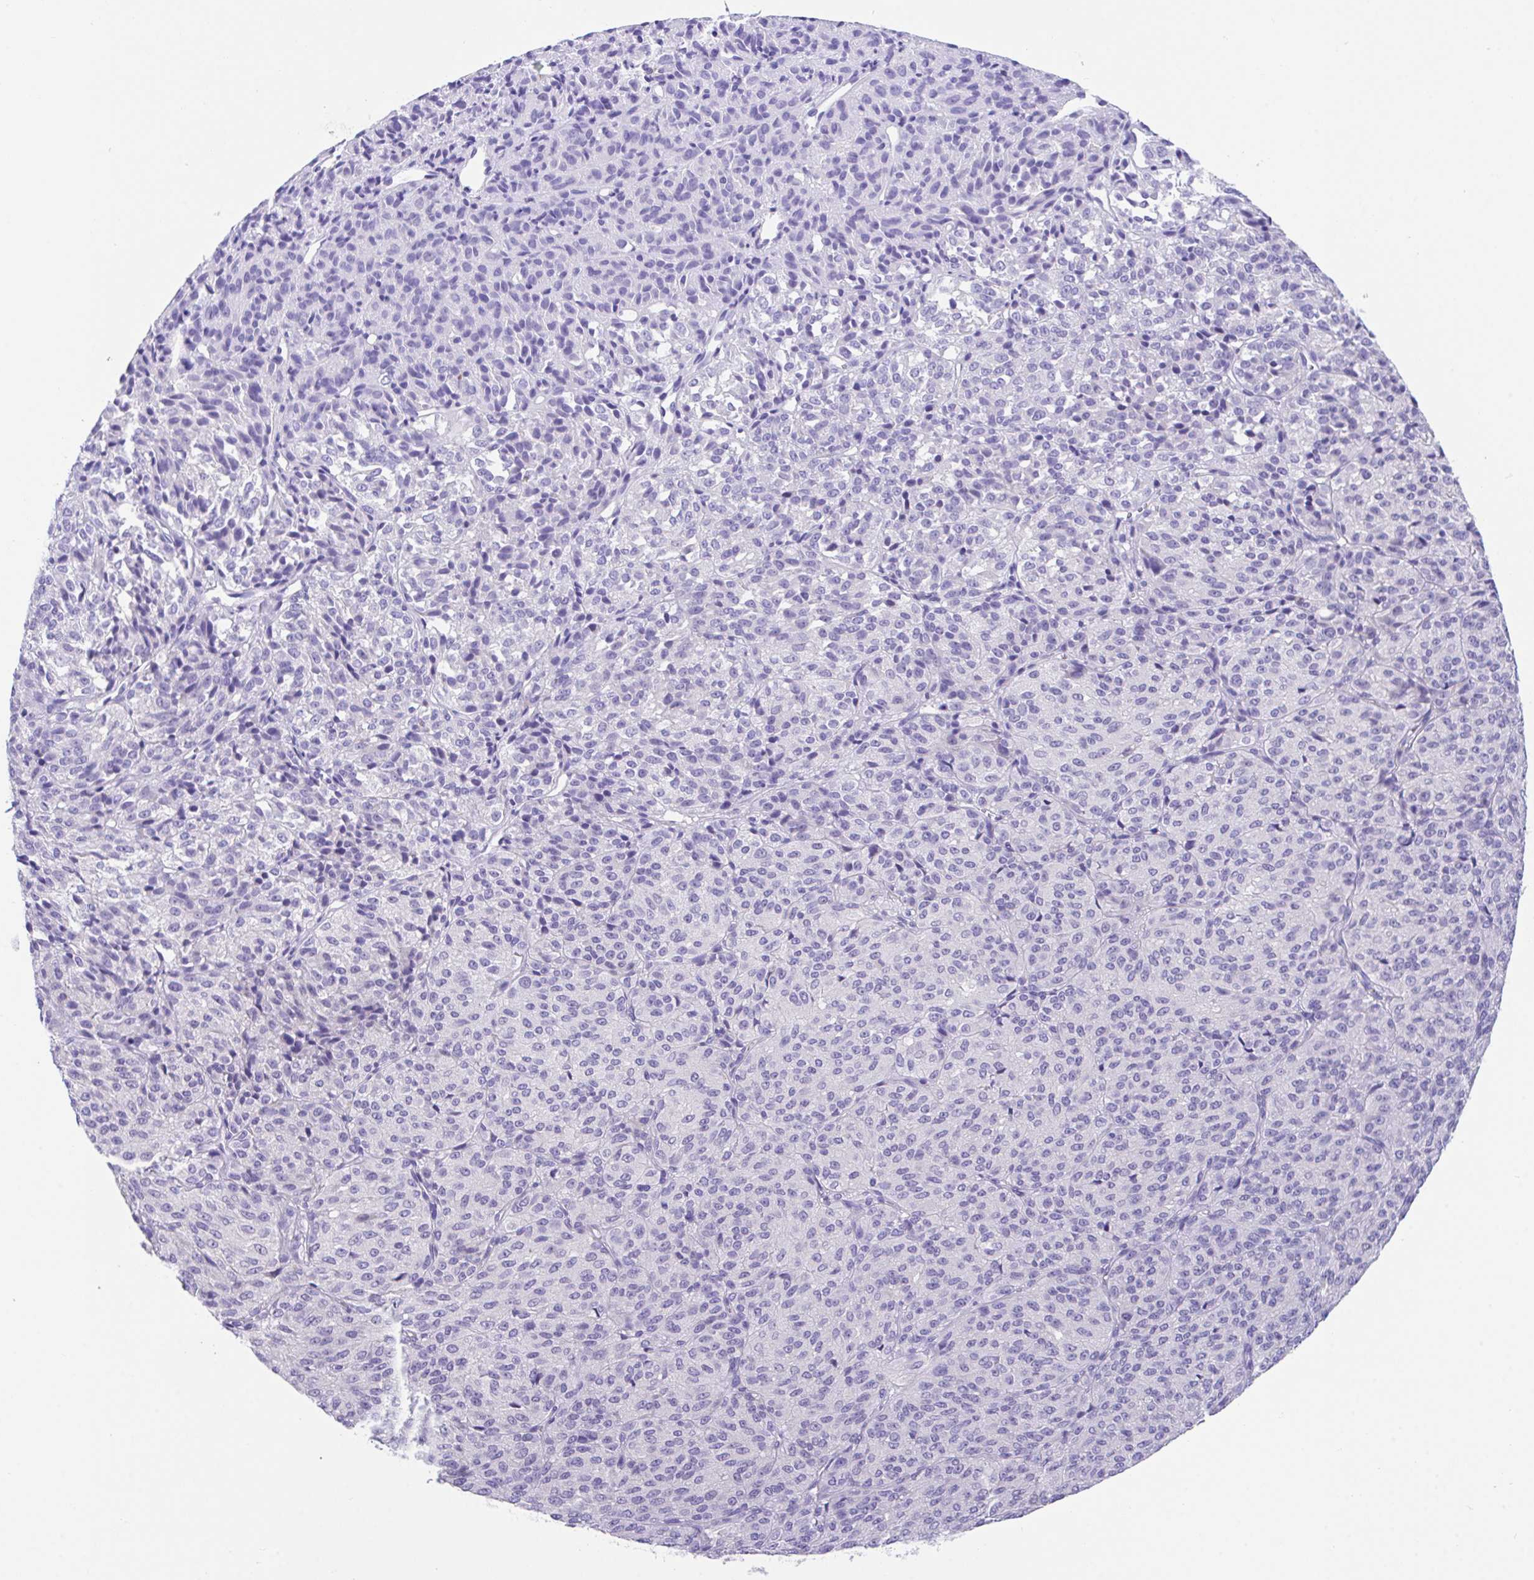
{"staining": {"intensity": "negative", "quantity": "none", "location": "none"}, "tissue": "melanoma", "cell_type": "Tumor cells", "image_type": "cancer", "snomed": [{"axis": "morphology", "description": "Malignant melanoma, Metastatic site"}, {"axis": "topography", "description": "Brain"}], "caption": "This is an immunohistochemistry image of melanoma. There is no staining in tumor cells.", "gene": "HACD4", "patient": {"sex": "female", "age": 56}}